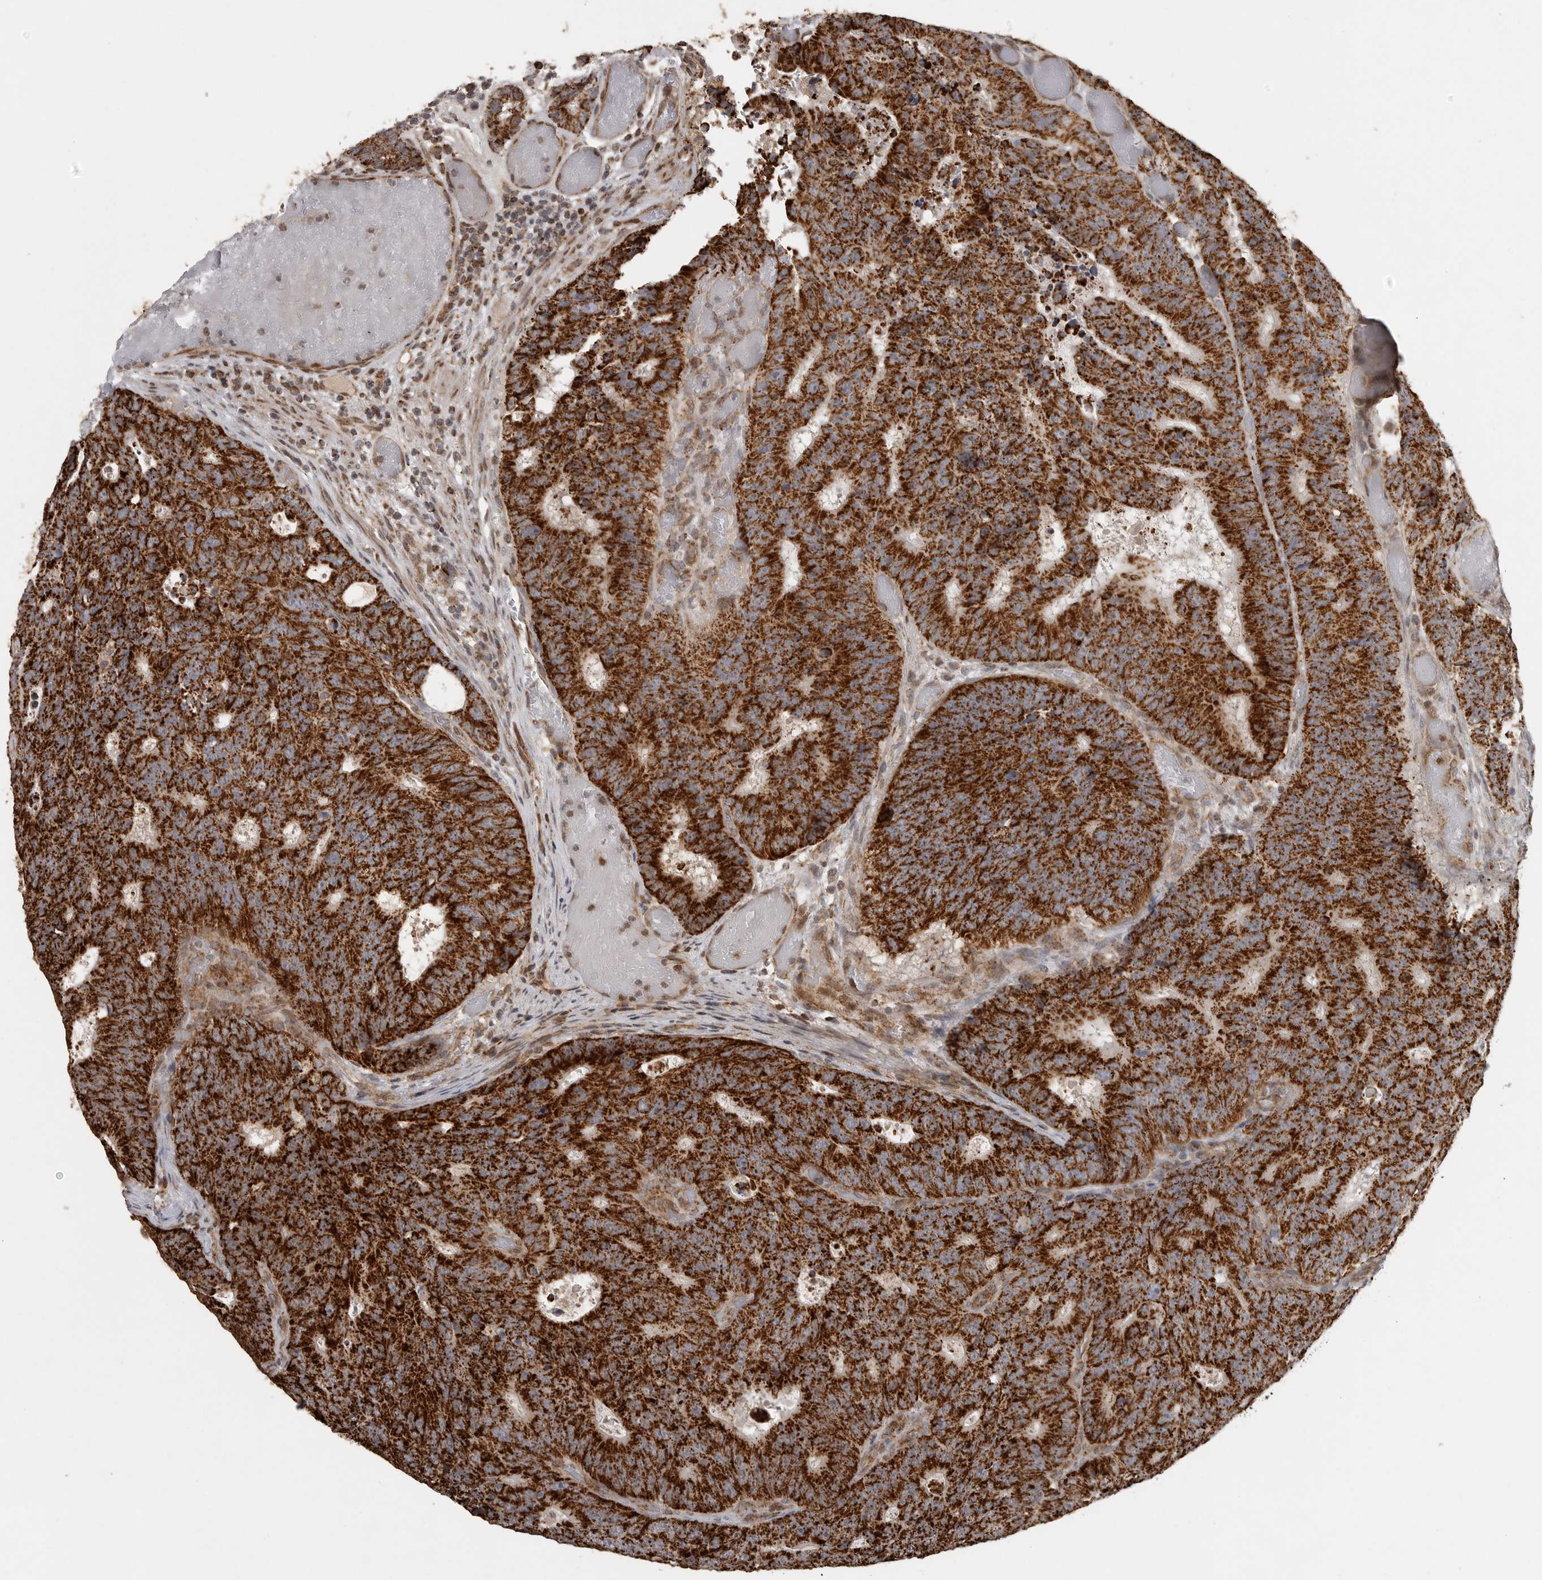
{"staining": {"intensity": "strong", "quantity": ">75%", "location": "cytoplasmic/membranous"}, "tissue": "colorectal cancer", "cell_type": "Tumor cells", "image_type": "cancer", "snomed": [{"axis": "morphology", "description": "Adenocarcinoma, NOS"}, {"axis": "topography", "description": "Colon"}], "caption": "Colorectal adenocarcinoma stained with IHC displays strong cytoplasmic/membranous staining in approximately >75% of tumor cells.", "gene": "NARS2", "patient": {"sex": "male", "age": 87}}